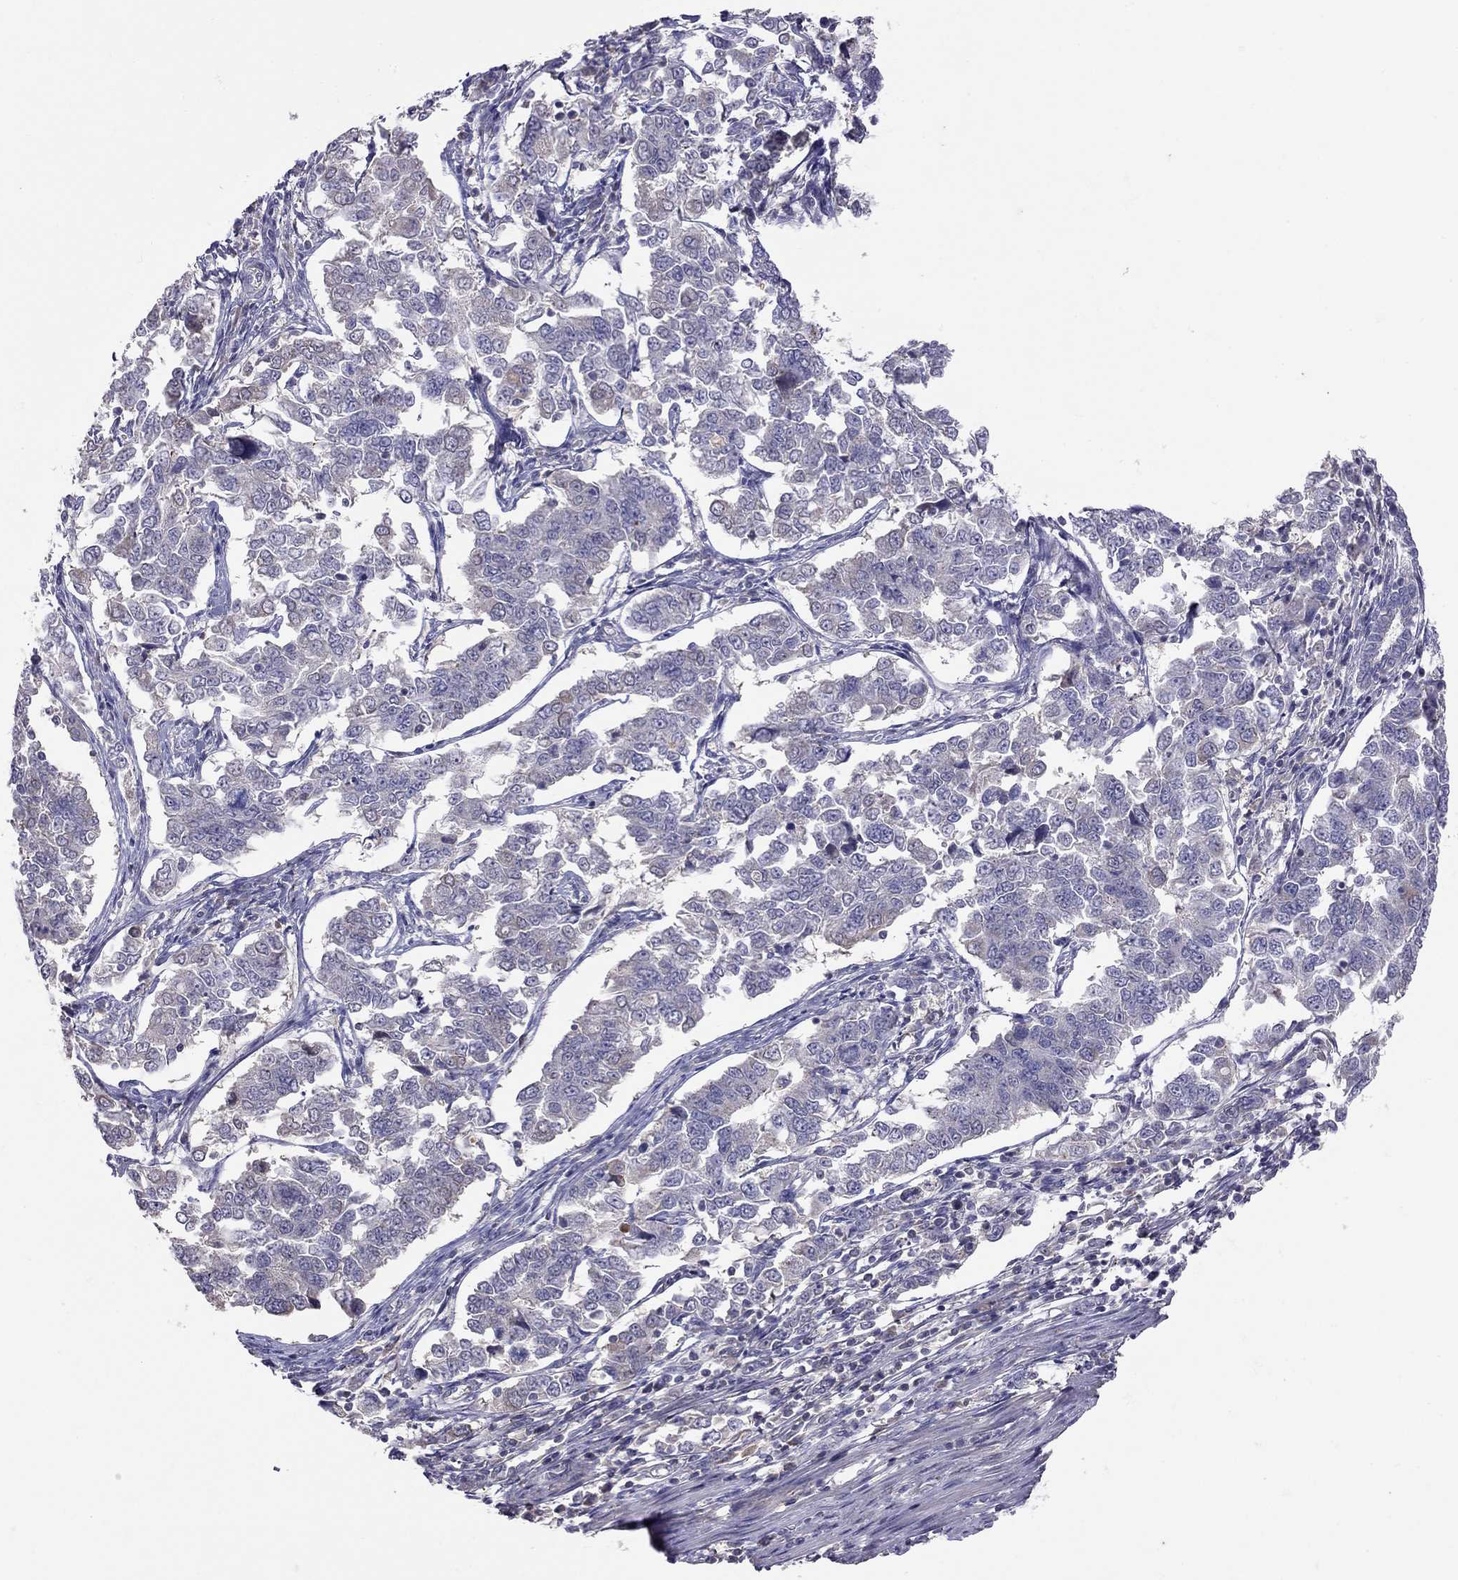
{"staining": {"intensity": "negative", "quantity": "none", "location": "none"}, "tissue": "endometrial cancer", "cell_type": "Tumor cells", "image_type": "cancer", "snomed": [{"axis": "morphology", "description": "Adenocarcinoma, NOS"}, {"axis": "topography", "description": "Endometrium"}], "caption": "Tumor cells show no significant staining in endometrial cancer.", "gene": "RTP5", "patient": {"sex": "female", "age": 43}}